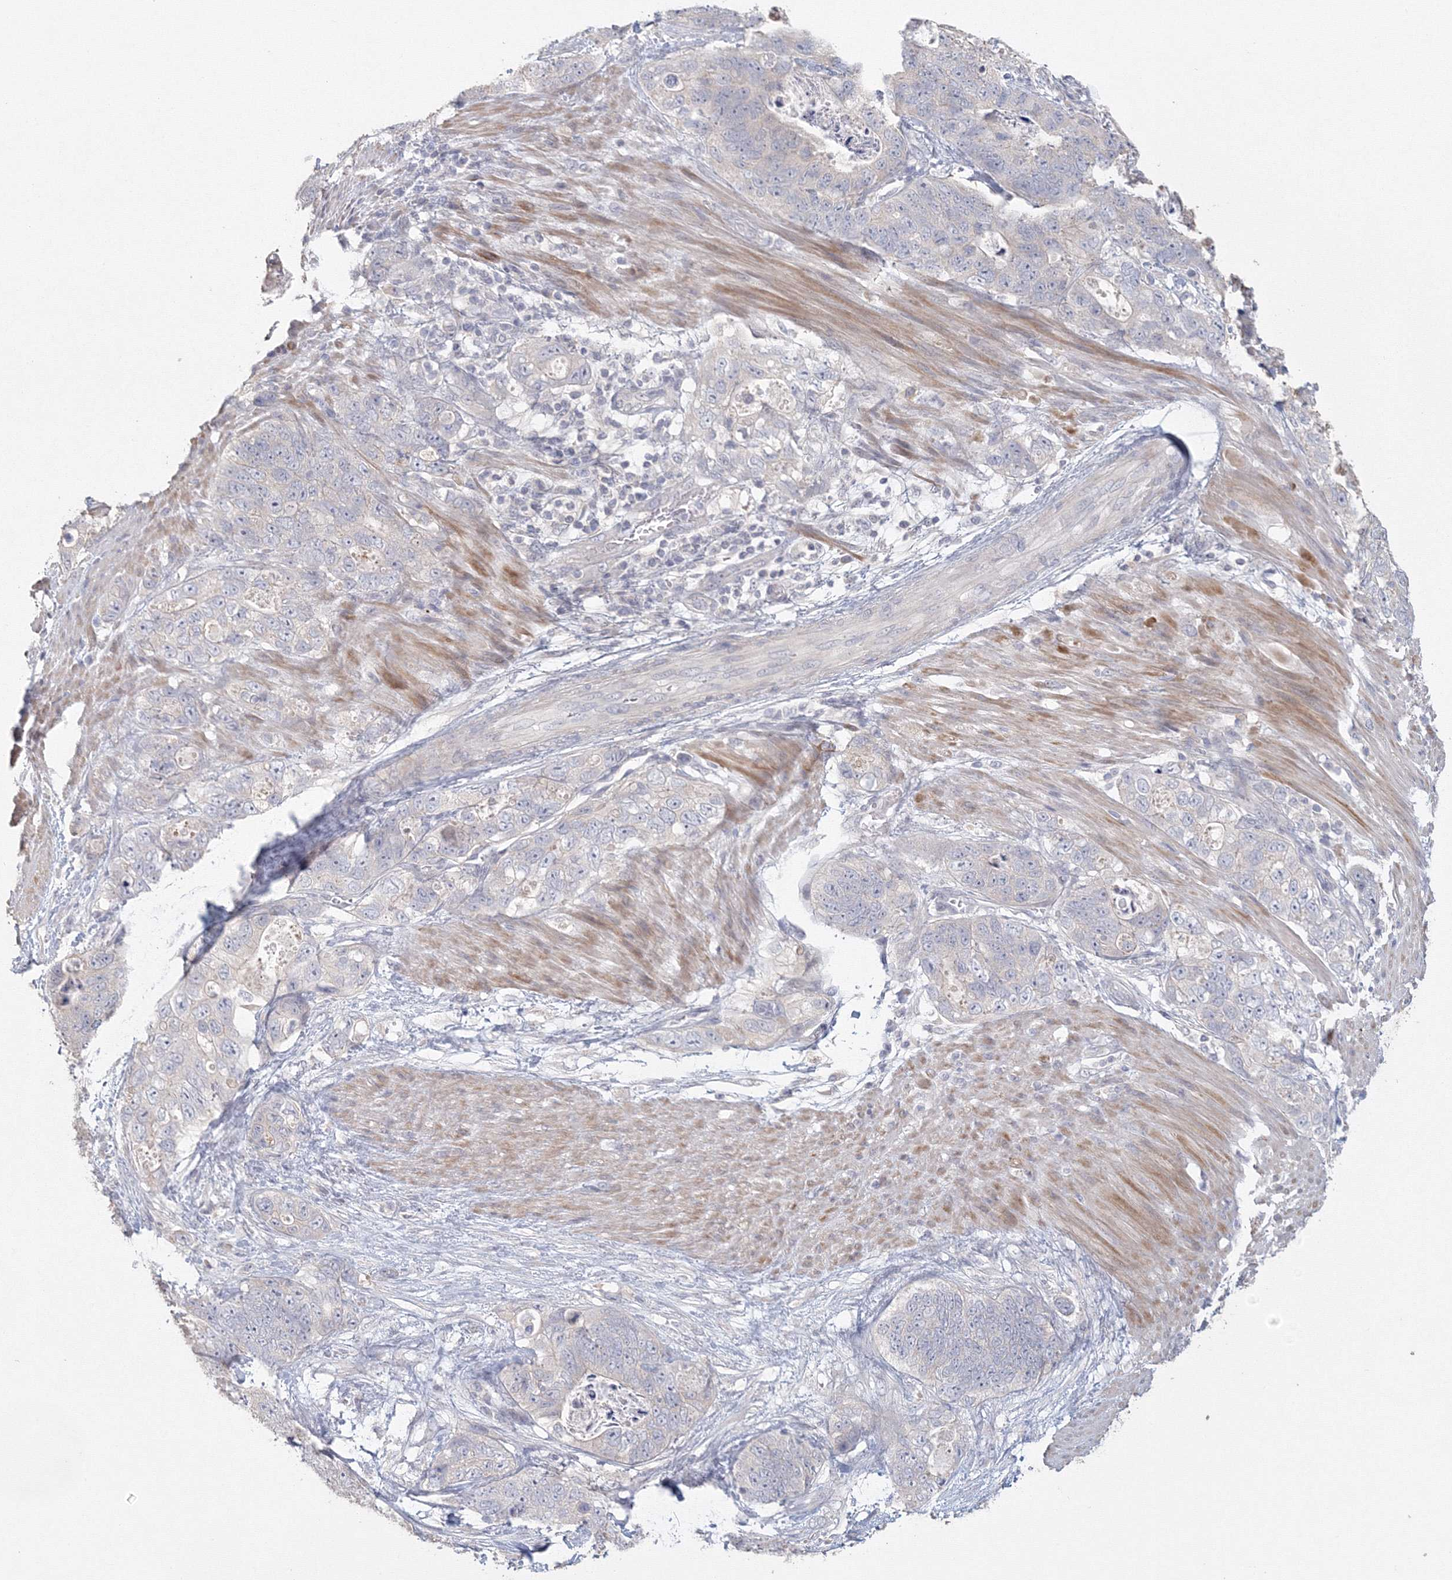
{"staining": {"intensity": "negative", "quantity": "none", "location": "none"}, "tissue": "stomach cancer", "cell_type": "Tumor cells", "image_type": "cancer", "snomed": [{"axis": "morphology", "description": "Normal tissue, NOS"}, {"axis": "morphology", "description": "Adenocarcinoma, NOS"}, {"axis": "topography", "description": "Stomach"}], "caption": "This is an IHC histopathology image of stomach adenocarcinoma. There is no staining in tumor cells.", "gene": "TACC2", "patient": {"sex": "female", "age": 89}}